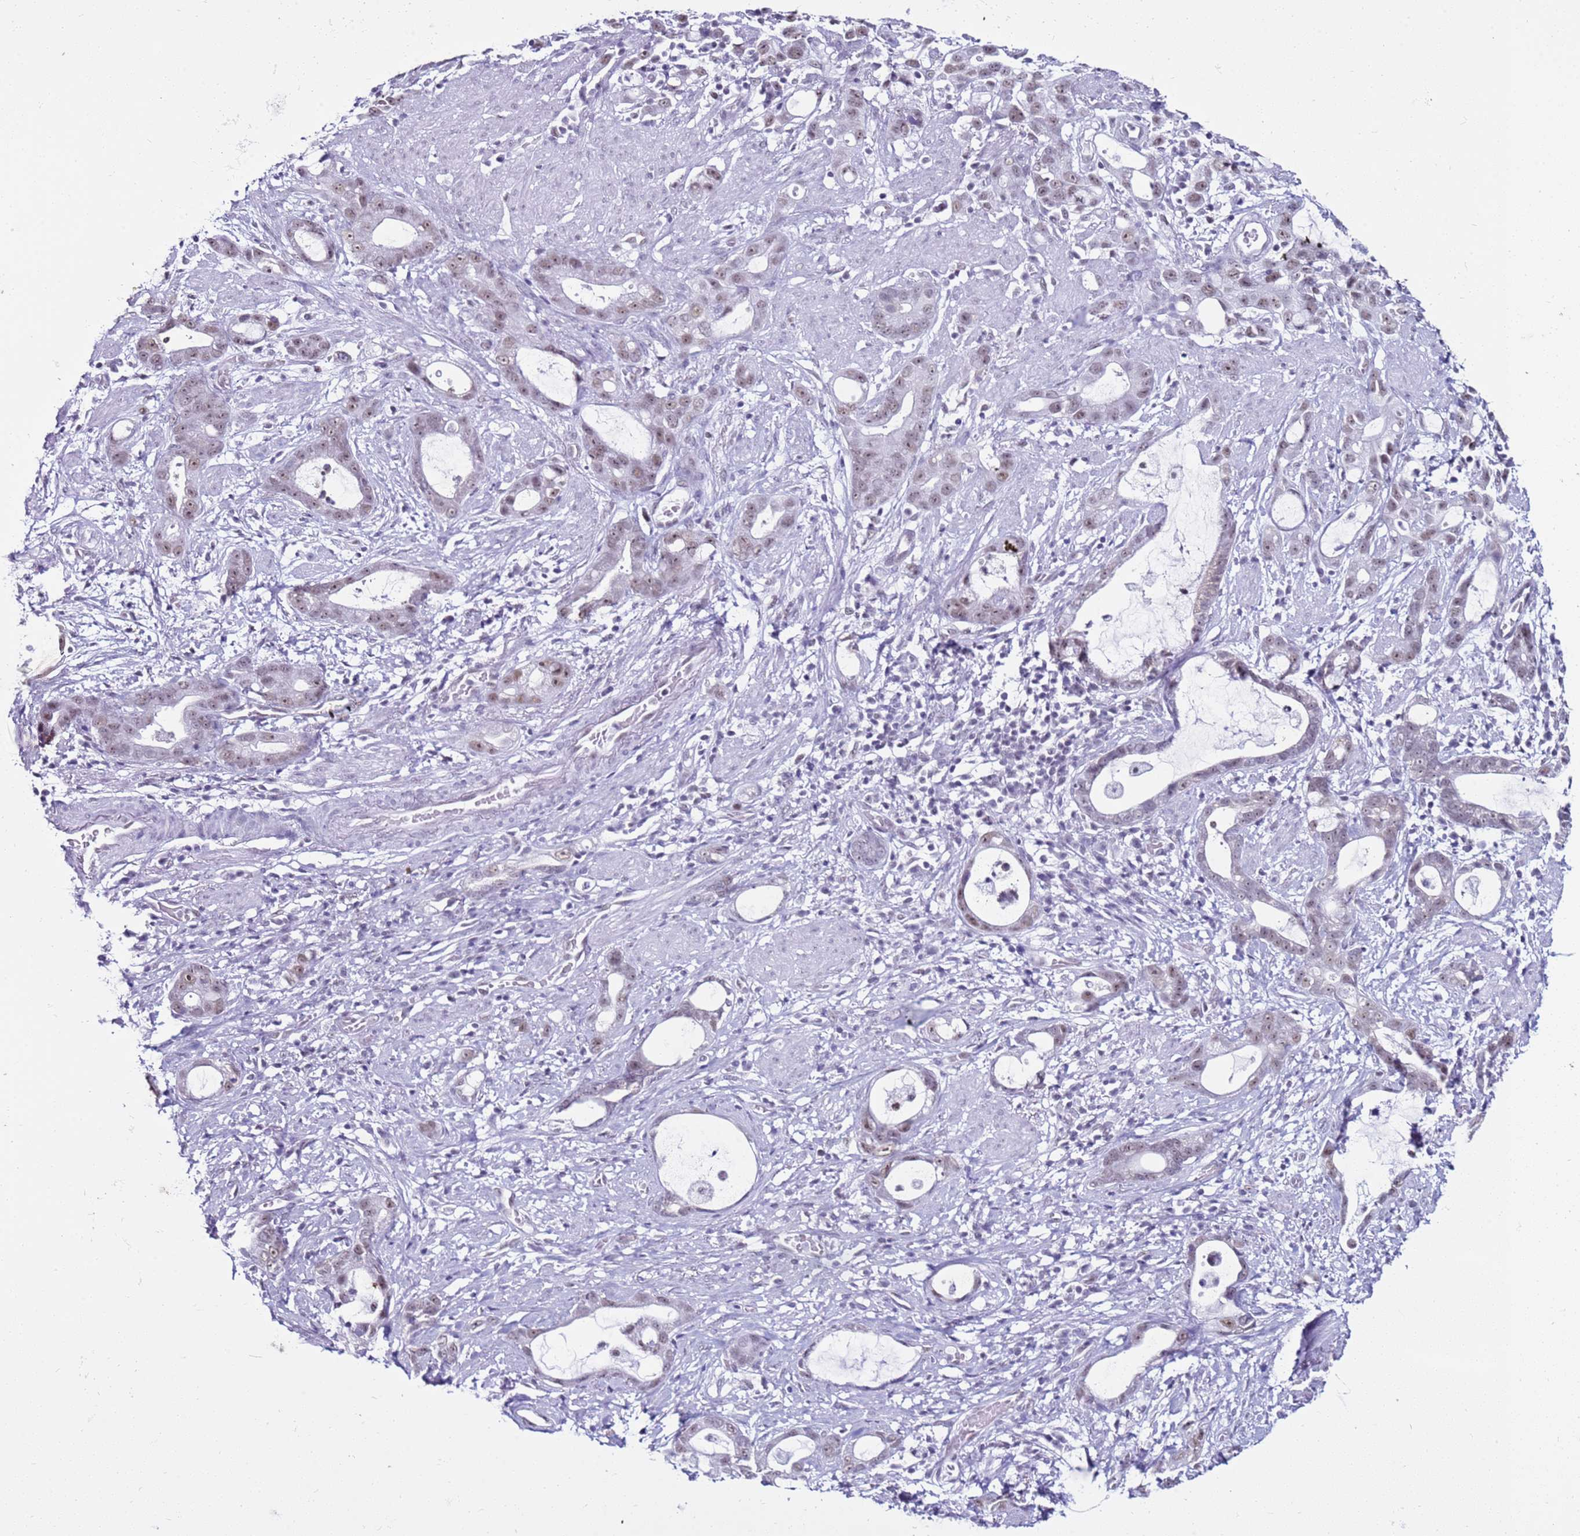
{"staining": {"intensity": "weak", "quantity": ">75%", "location": "nuclear"}, "tissue": "stomach cancer", "cell_type": "Tumor cells", "image_type": "cancer", "snomed": [{"axis": "morphology", "description": "Adenocarcinoma, NOS"}, {"axis": "topography", "description": "Stomach"}], "caption": "DAB (3,3'-diaminobenzidine) immunohistochemical staining of adenocarcinoma (stomach) displays weak nuclear protein staining in about >75% of tumor cells.", "gene": "DHX15", "patient": {"sex": "male", "age": 55}}